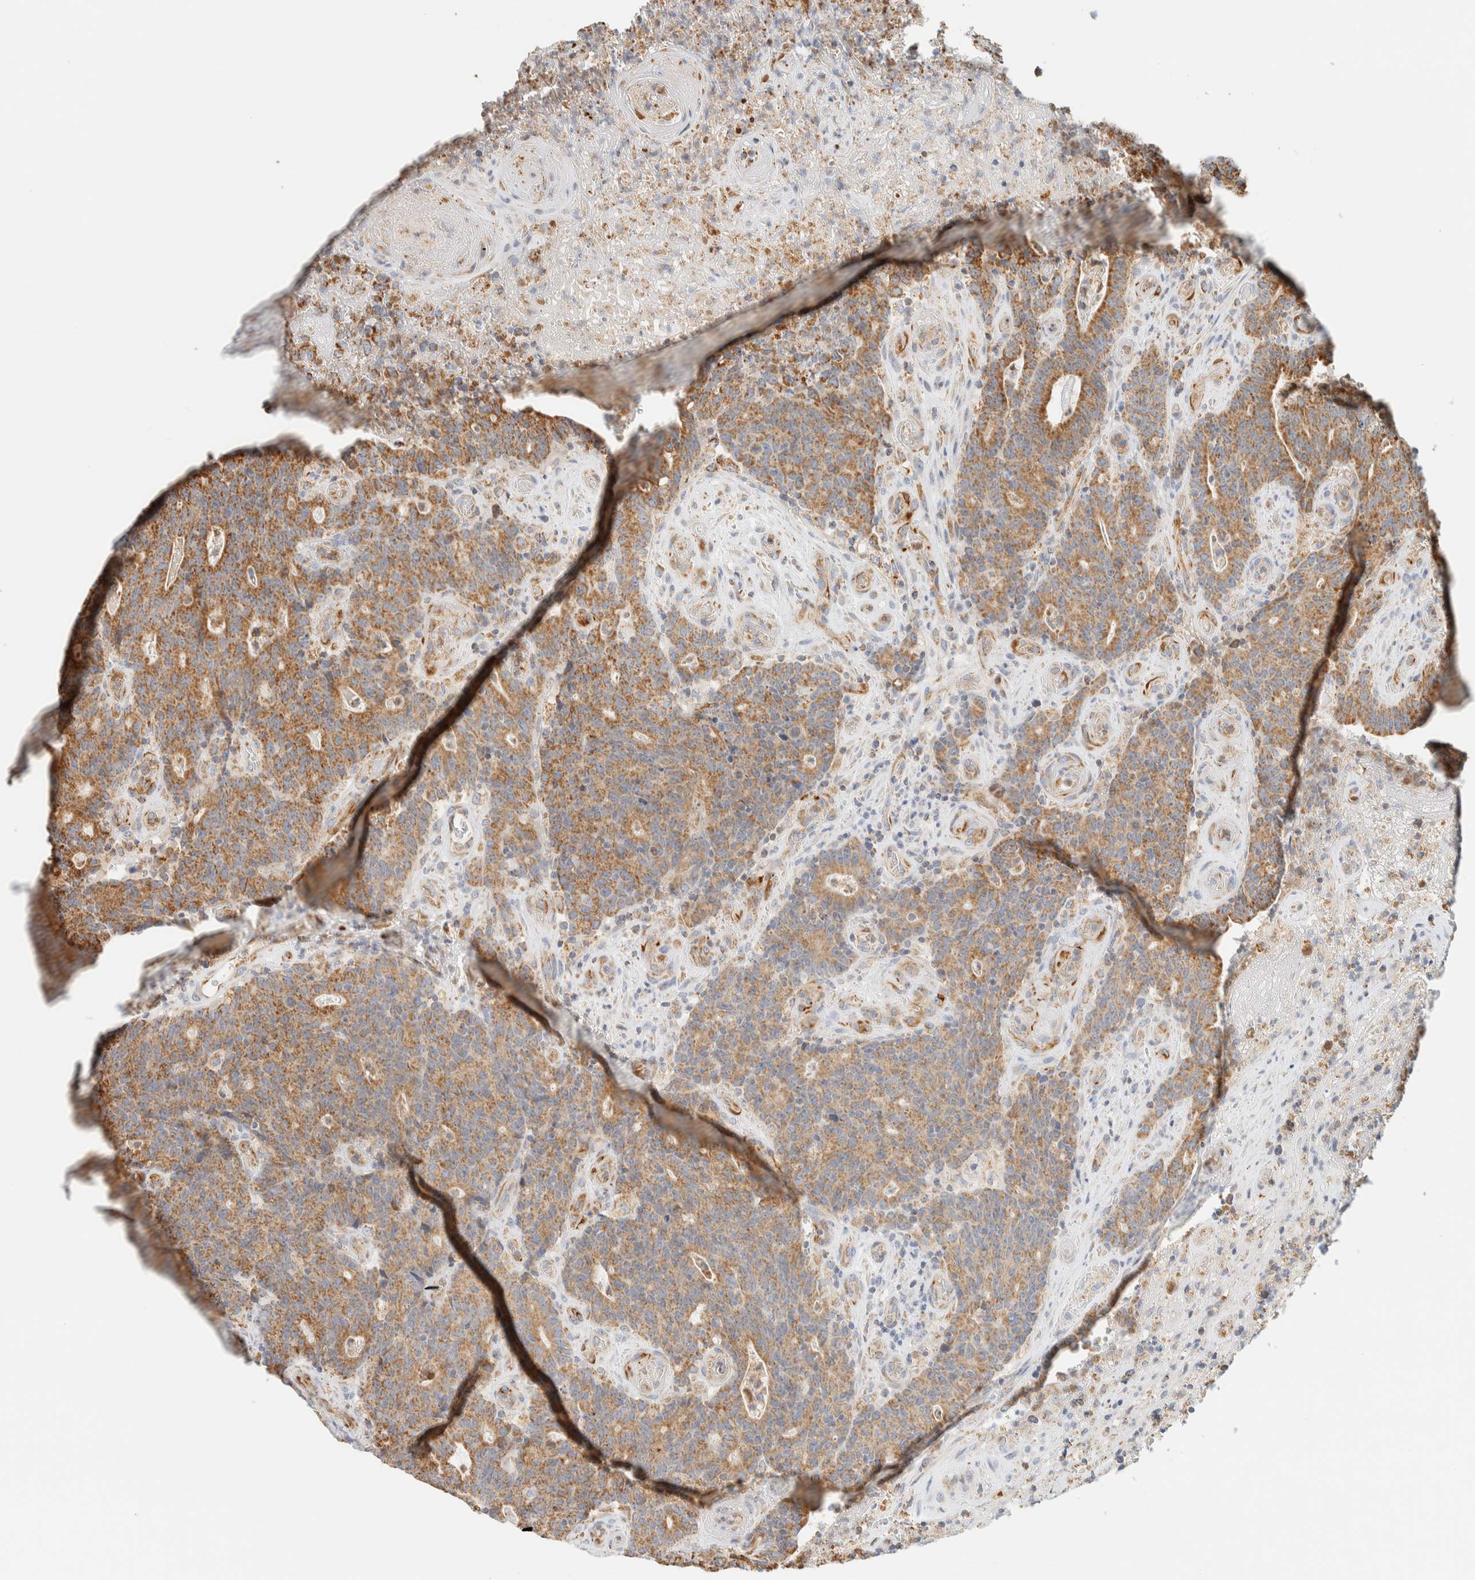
{"staining": {"intensity": "moderate", "quantity": ">75%", "location": "cytoplasmic/membranous"}, "tissue": "colorectal cancer", "cell_type": "Tumor cells", "image_type": "cancer", "snomed": [{"axis": "morphology", "description": "Normal tissue, NOS"}, {"axis": "morphology", "description": "Adenocarcinoma, NOS"}, {"axis": "topography", "description": "Colon"}], "caption": "An immunohistochemistry photomicrograph of neoplastic tissue is shown. Protein staining in brown highlights moderate cytoplasmic/membranous positivity in adenocarcinoma (colorectal) within tumor cells.", "gene": "KIFAP3", "patient": {"sex": "female", "age": 75}}